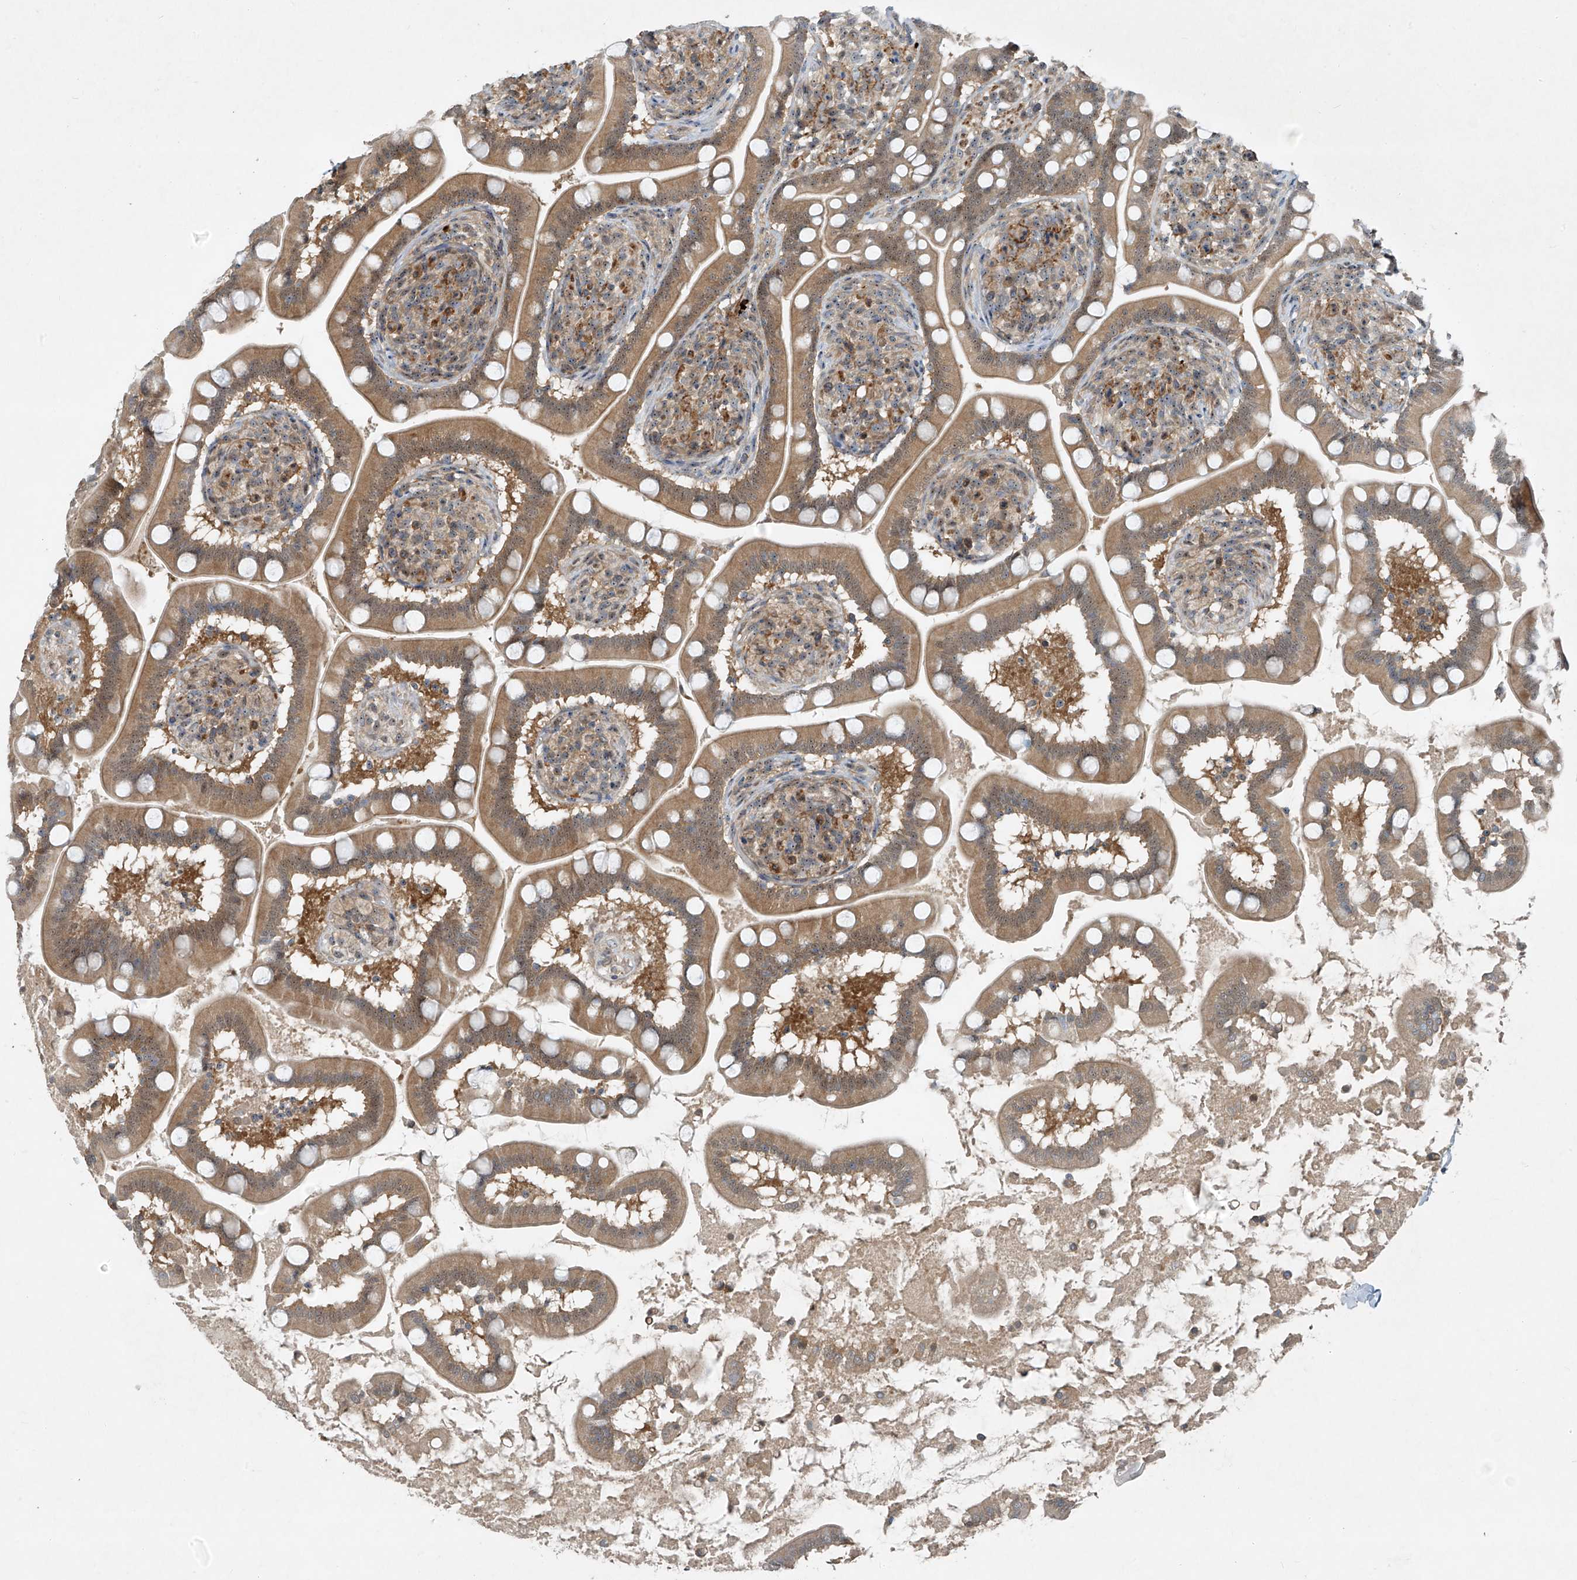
{"staining": {"intensity": "moderate", "quantity": ">75%", "location": "cytoplasmic/membranous,nuclear"}, "tissue": "small intestine", "cell_type": "Glandular cells", "image_type": "normal", "snomed": [{"axis": "morphology", "description": "Normal tissue, NOS"}, {"axis": "topography", "description": "Small intestine"}], "caption": "Immunohistochemical staining of unremarkable small intestine shows medium levels of moderate cytoplasmic/membranous,nuclear staining in approximately >75% of glandular cells.", "gene": "PPCS", "patient": {"sex": "female", "age": 64}}